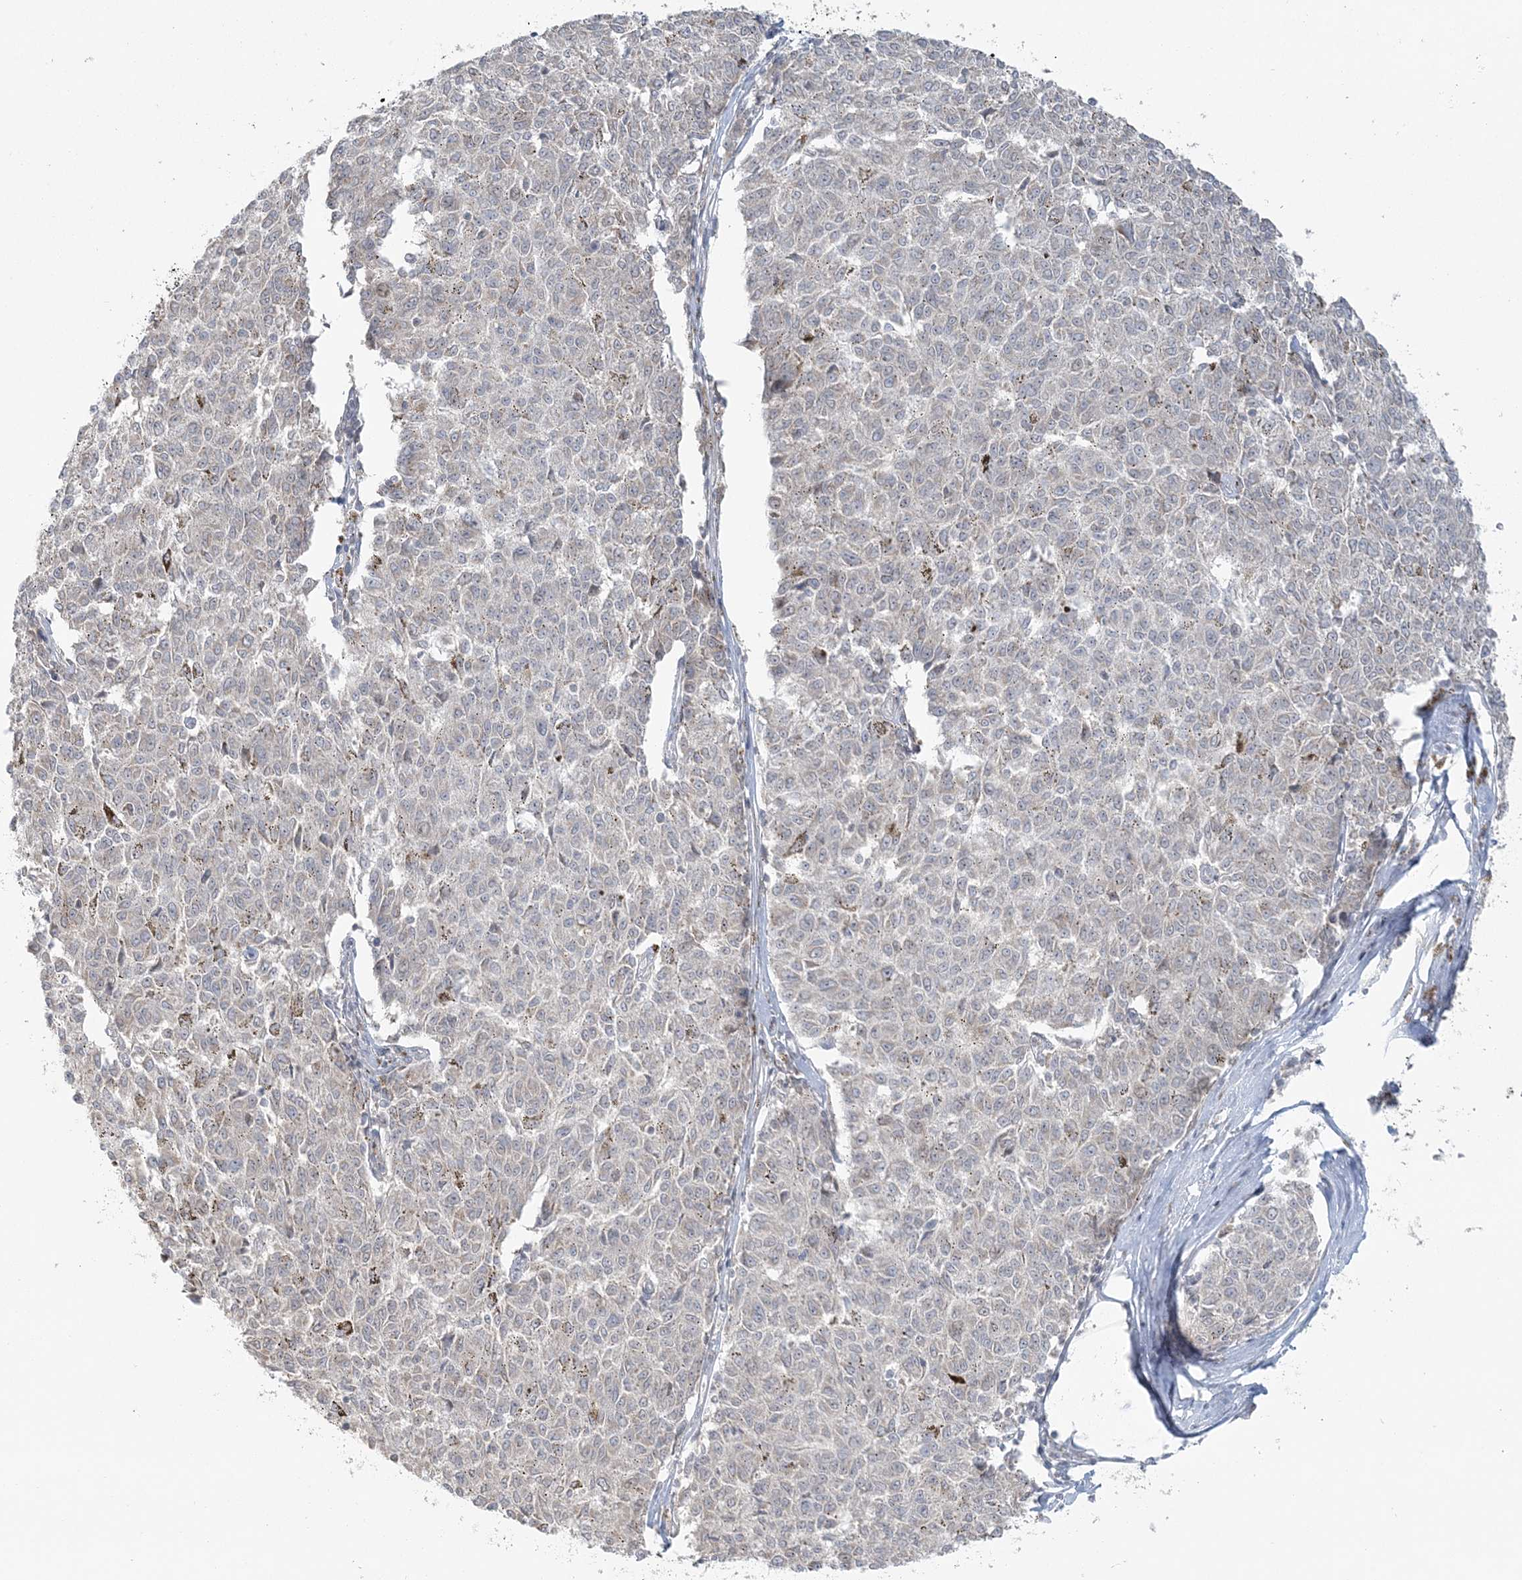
{"staining": {"intensity": "negative", "quantity": "none", "location": "none"}, "tissue": "melanoma", "cell_type": "Tumor cells", "image_type": "cancer", "snomed": [{"axis": "morphology", "description": "Malignant melanoma, NOS"}, {"axis": "topography", "description": "Skin"}], "caption": "Protein analysis of melanoma demonstrates no significant staining in tumor cells. The staining is performed using DAB (3,3'-diaminobenzidine) brown chromogen with nuclei counter-stained in using hematoxylin.", "gene": "BLTP3A", "patient": {"sex": "female", "age": 72}}